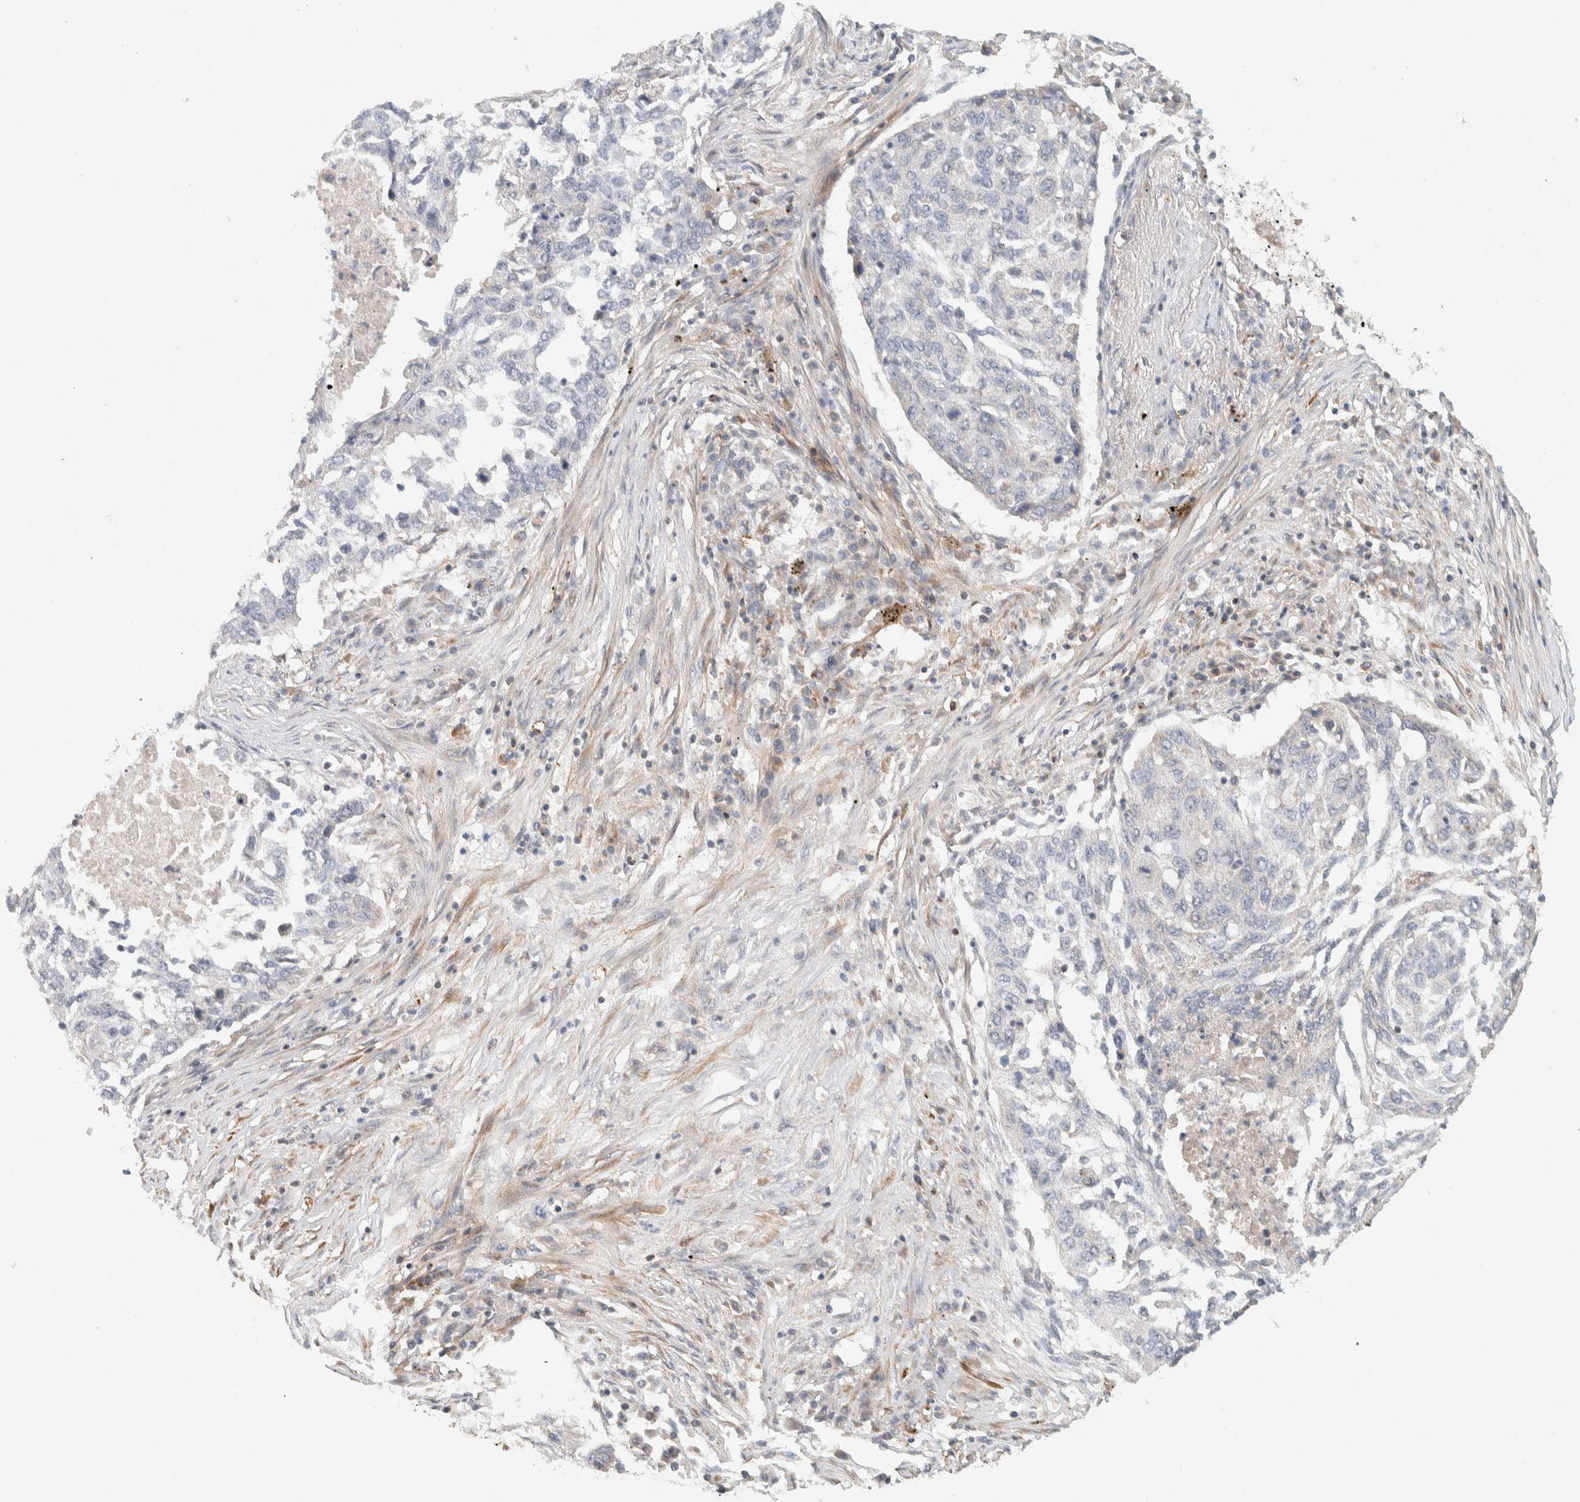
{"staining": {"intensity": "negative", "quantity": "none", "location": "none"}, "tissue": "lung cancer", "cell_type": "Tumor cells", "image_type": "cancer", "snomed": [{"axis": "morphology", "description": "Squamous cell carcinoma, NOS"}, {"axis": "topography", "description": "Lung"}], "caption": "Tumor cells show no significant positivity in lung cancer.", "gene": "KIF9", "patient": {"sex": "female", "age": 63}}